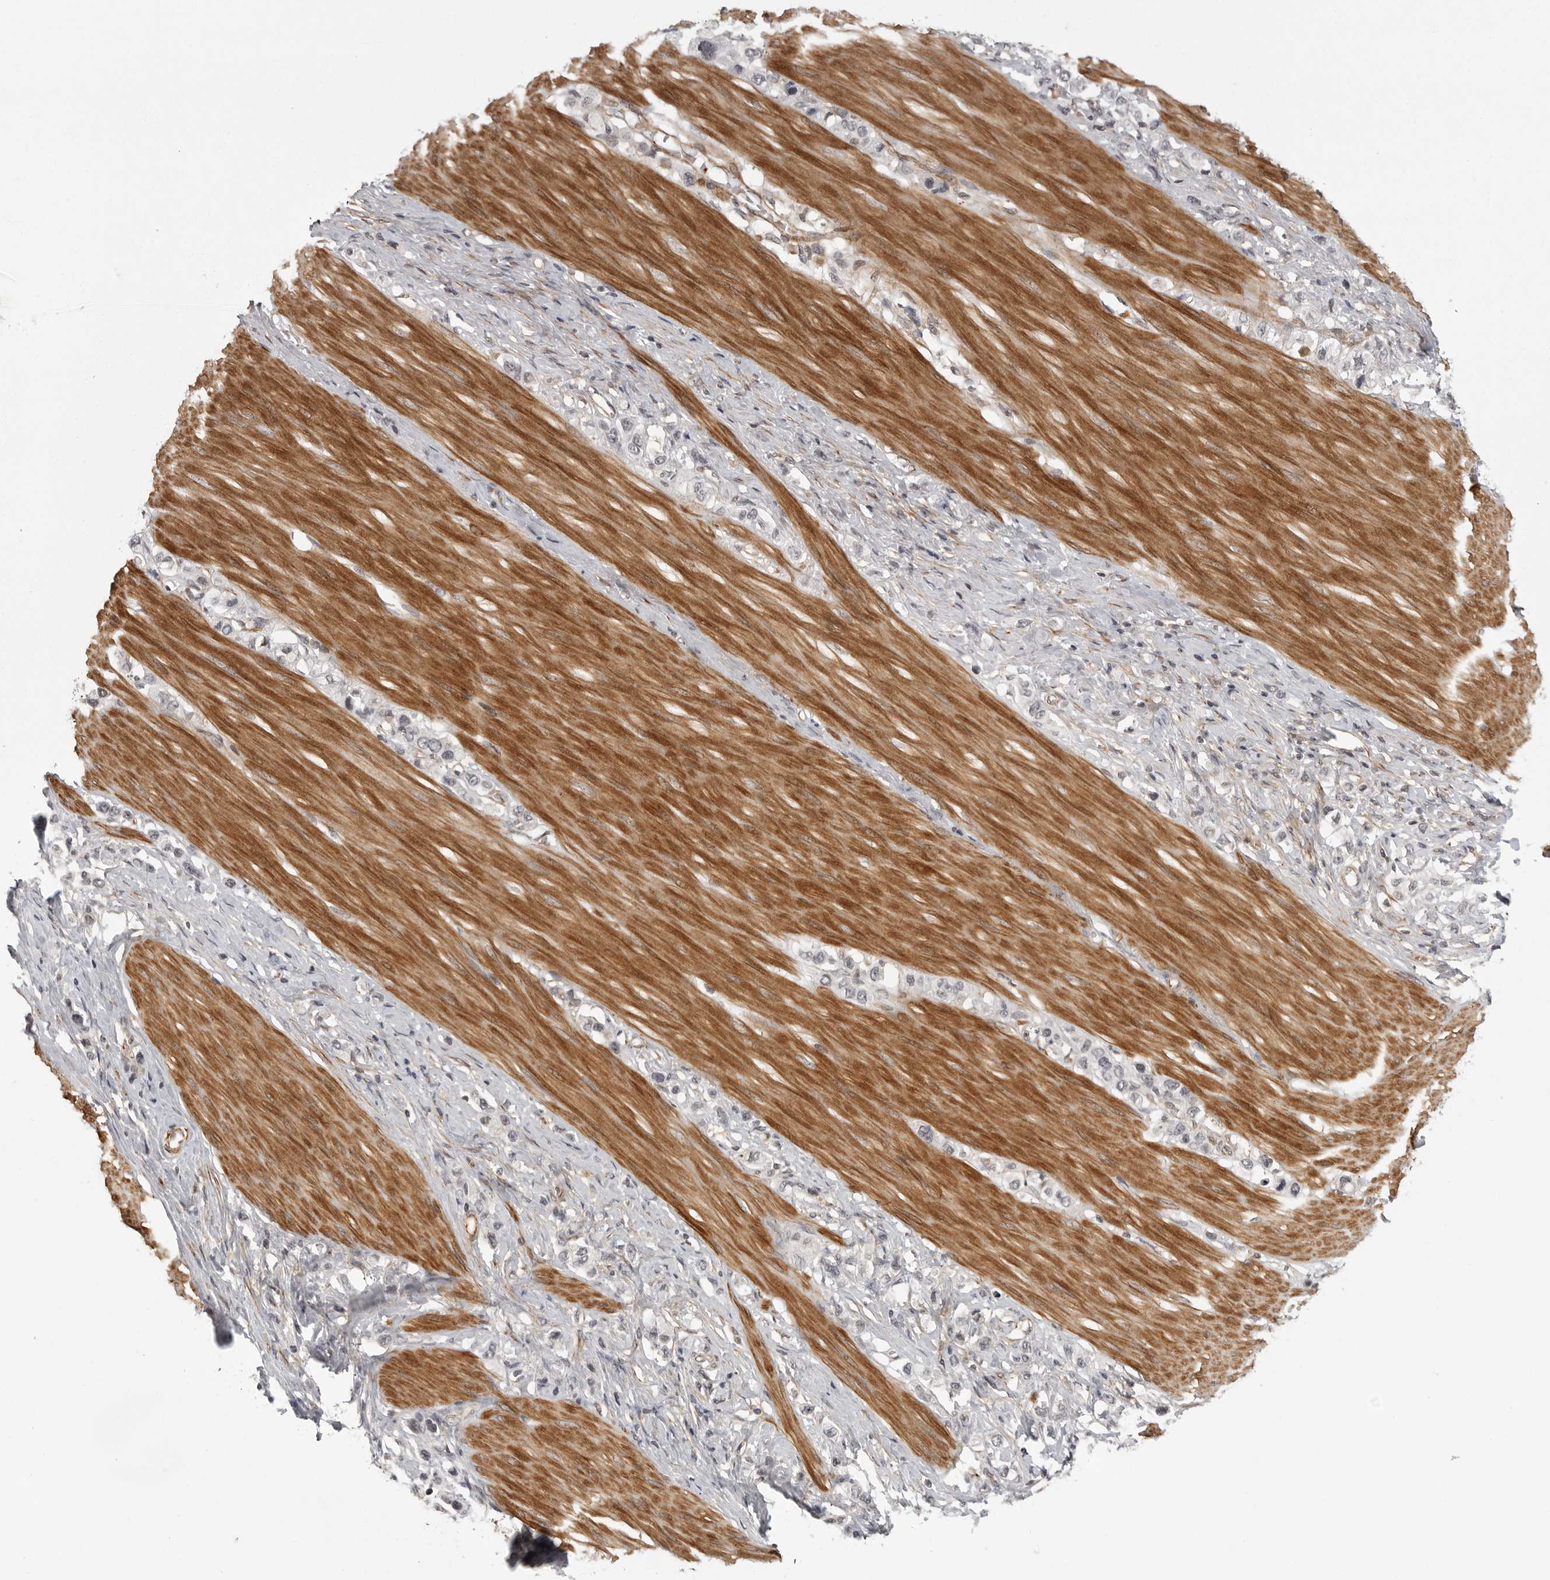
{"staining": {"intensity": "negative", "quantity": "none", "location": "none"}, "tissue": "stomach cancer", "cell_type": "Tumor cells", "image_type": "cancer", "snomed": [{"axis": "morphology", "description": "Adenocarcinoma, NOS"}, {"axis": "topography", "description": "Stomach"}], "caption": "DAB (3,3'-diaminobenzidine) immunohistochemical staining of adenocarcinoma (stomach) reveals no significant positivity in tumor cells. Nuclei are stained in blue.", "gene": "TUT4", "patient": {"sex": "female", "age": 65}}